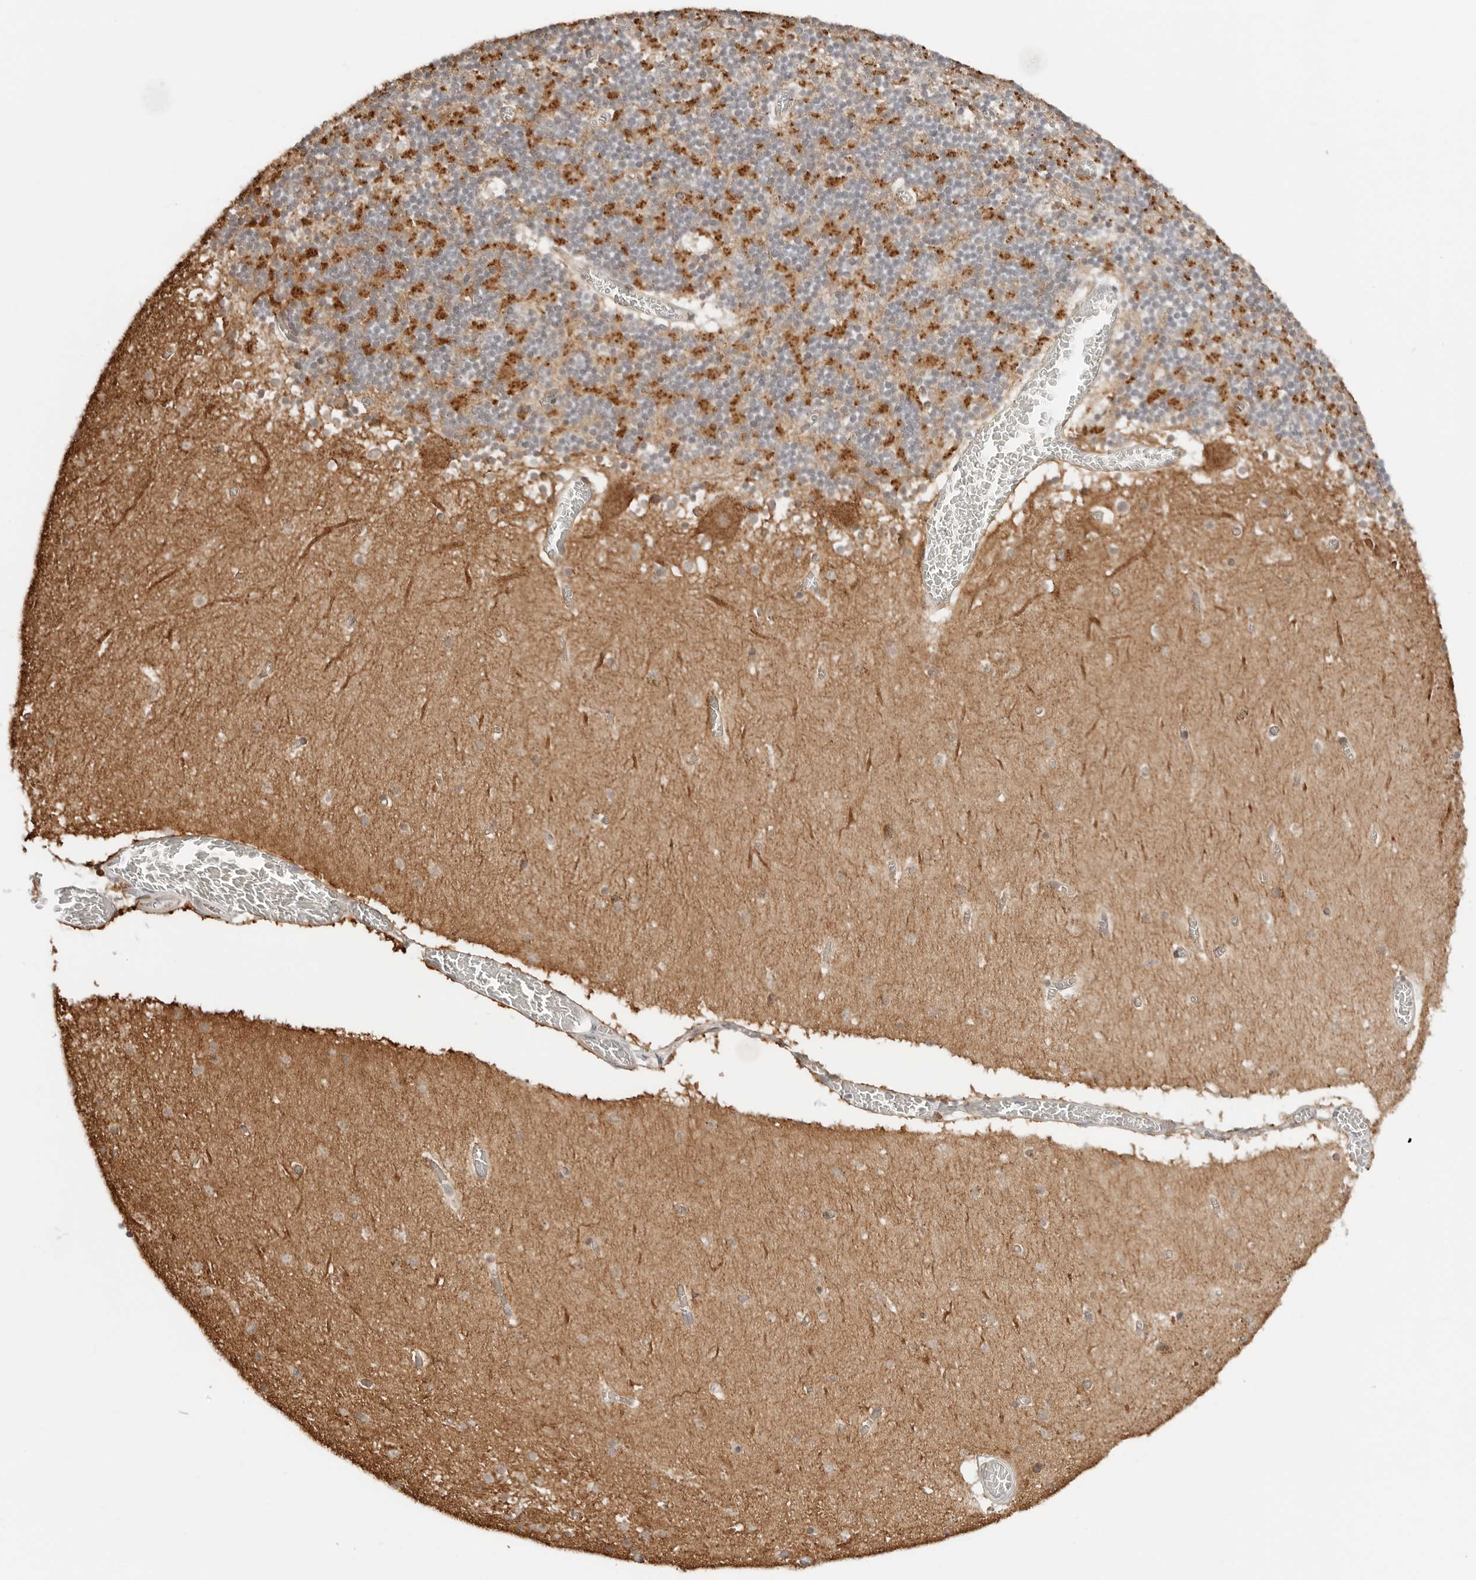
{"staining": {"intensity": "moderate", "quantity": "25%-75%", "location": "cytoplasmic/membranous"}, "tissue": "cerebellum", "cell_type": "Cells in granular layer", "image_type": "normal", "snomed": [{"axis": "morphology", "description": "Normal tissue, NOS"}, {"axis": "topography", "description": "Cerebellum"}], "caption": "The immunohistochemical stain highlights moderate cytoplasmic/membranous expression in cells in granular layer of benign cerebellum.", "gene": "POLR3GL", "patient": {"sex": "female", "age": 28}}